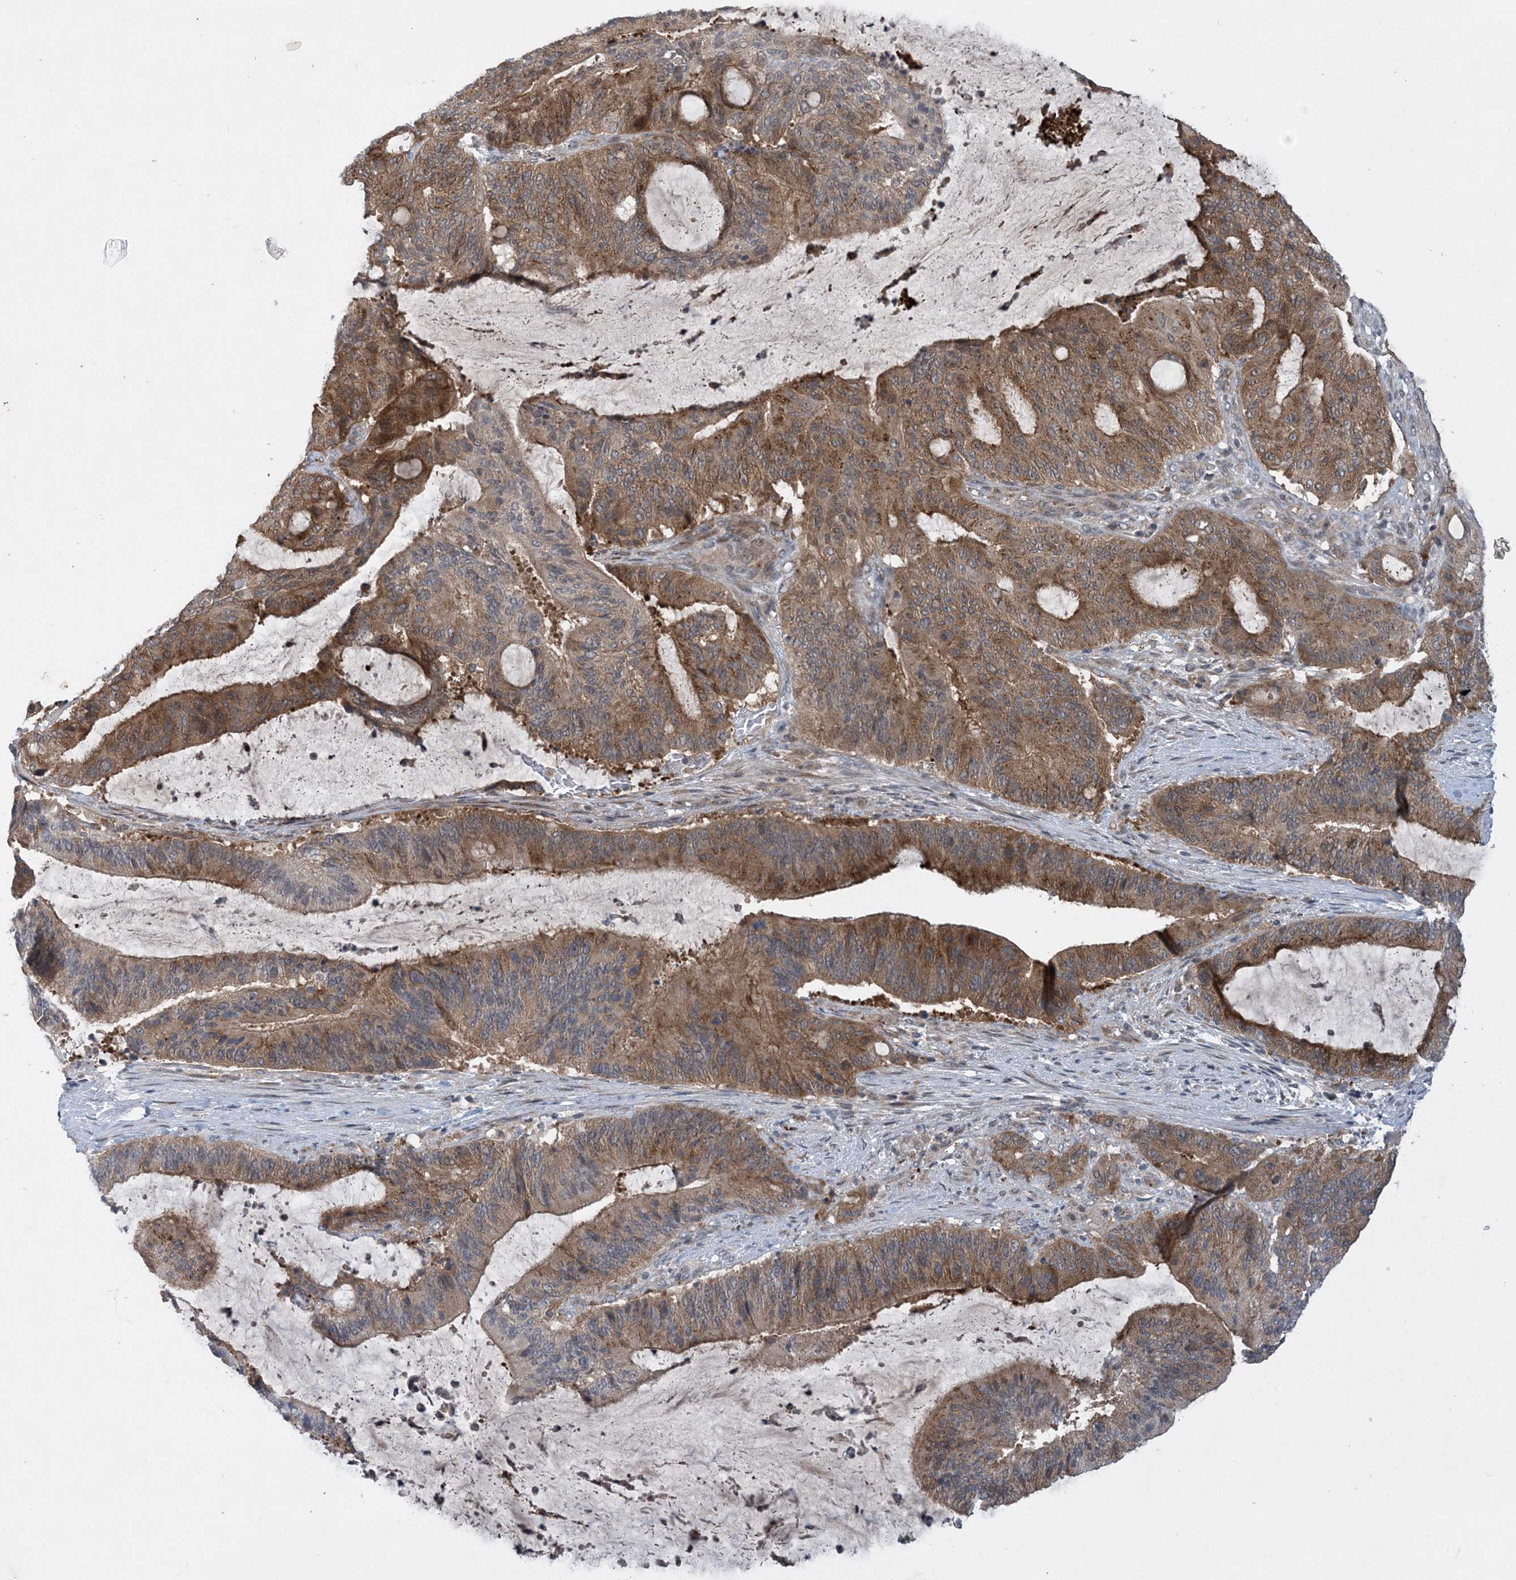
{"staining": {"intensity": "moderate", "quantity": ">75%", "location": "cytoplasmic/membranous"}, "tissue": "liver cancer", "cell_type": "Tumor cells", "image_type": "cancer", "snomed": [{"axis": "morphology", "description": "Normal tissue, NOS"}, {"axis": "morphology", "description": "Cholangiocarcinoma"}, {"axis": "topography", "description": "Liver"}, {"axis": "topography", "description": "Peripheral nerve tissue"}], "caption": "There is medium levels of moderate cytoplasmic/membranous positivity in tumor cells of cholangiocarcinoma (liver), as demonstrated by immunohistochemical staining (brown color).", "gene": "TINAG", "patient": {"sex": "female", "age": 73}}